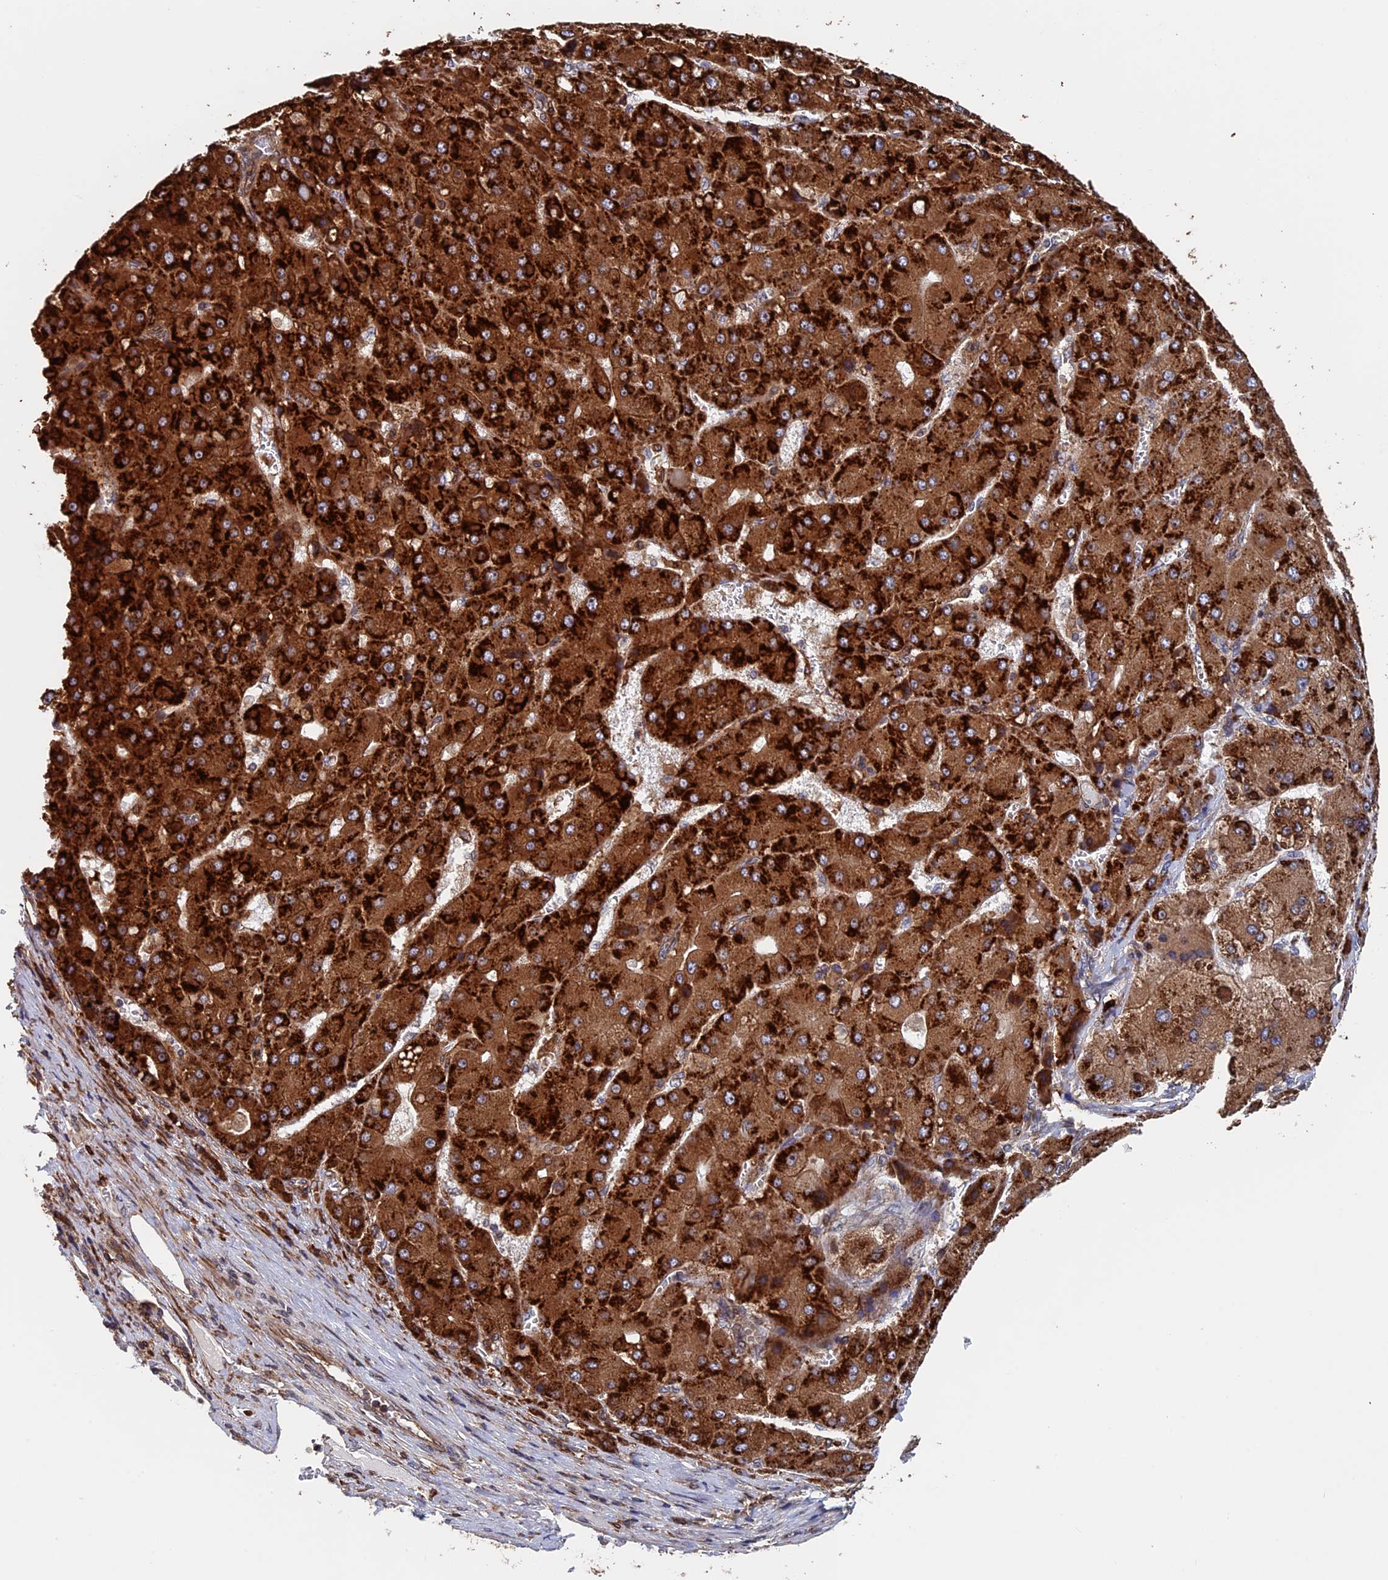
{"staining": {"intensity": "strong", "quantity": ">75%", "location": "cytoplasmic/membranous"}, "tissue": "liver cancer", "cell_type": "Tumor cells", "image_type": "cancer", "snomed": [{"axis": "morphology", "description": "Carcinoma, Hepatocellular, NOS"}, {"axis": "topography", "description": "Liver"}], "caption": "Protein expression analysis of hepatocellular carcinoma (liver) reveals strong cytoplasmic/membranous expression in approximately >75% of tumor cells.", "gene": "RPUSD1", "patient": {"sex": "female", "age": 73}}